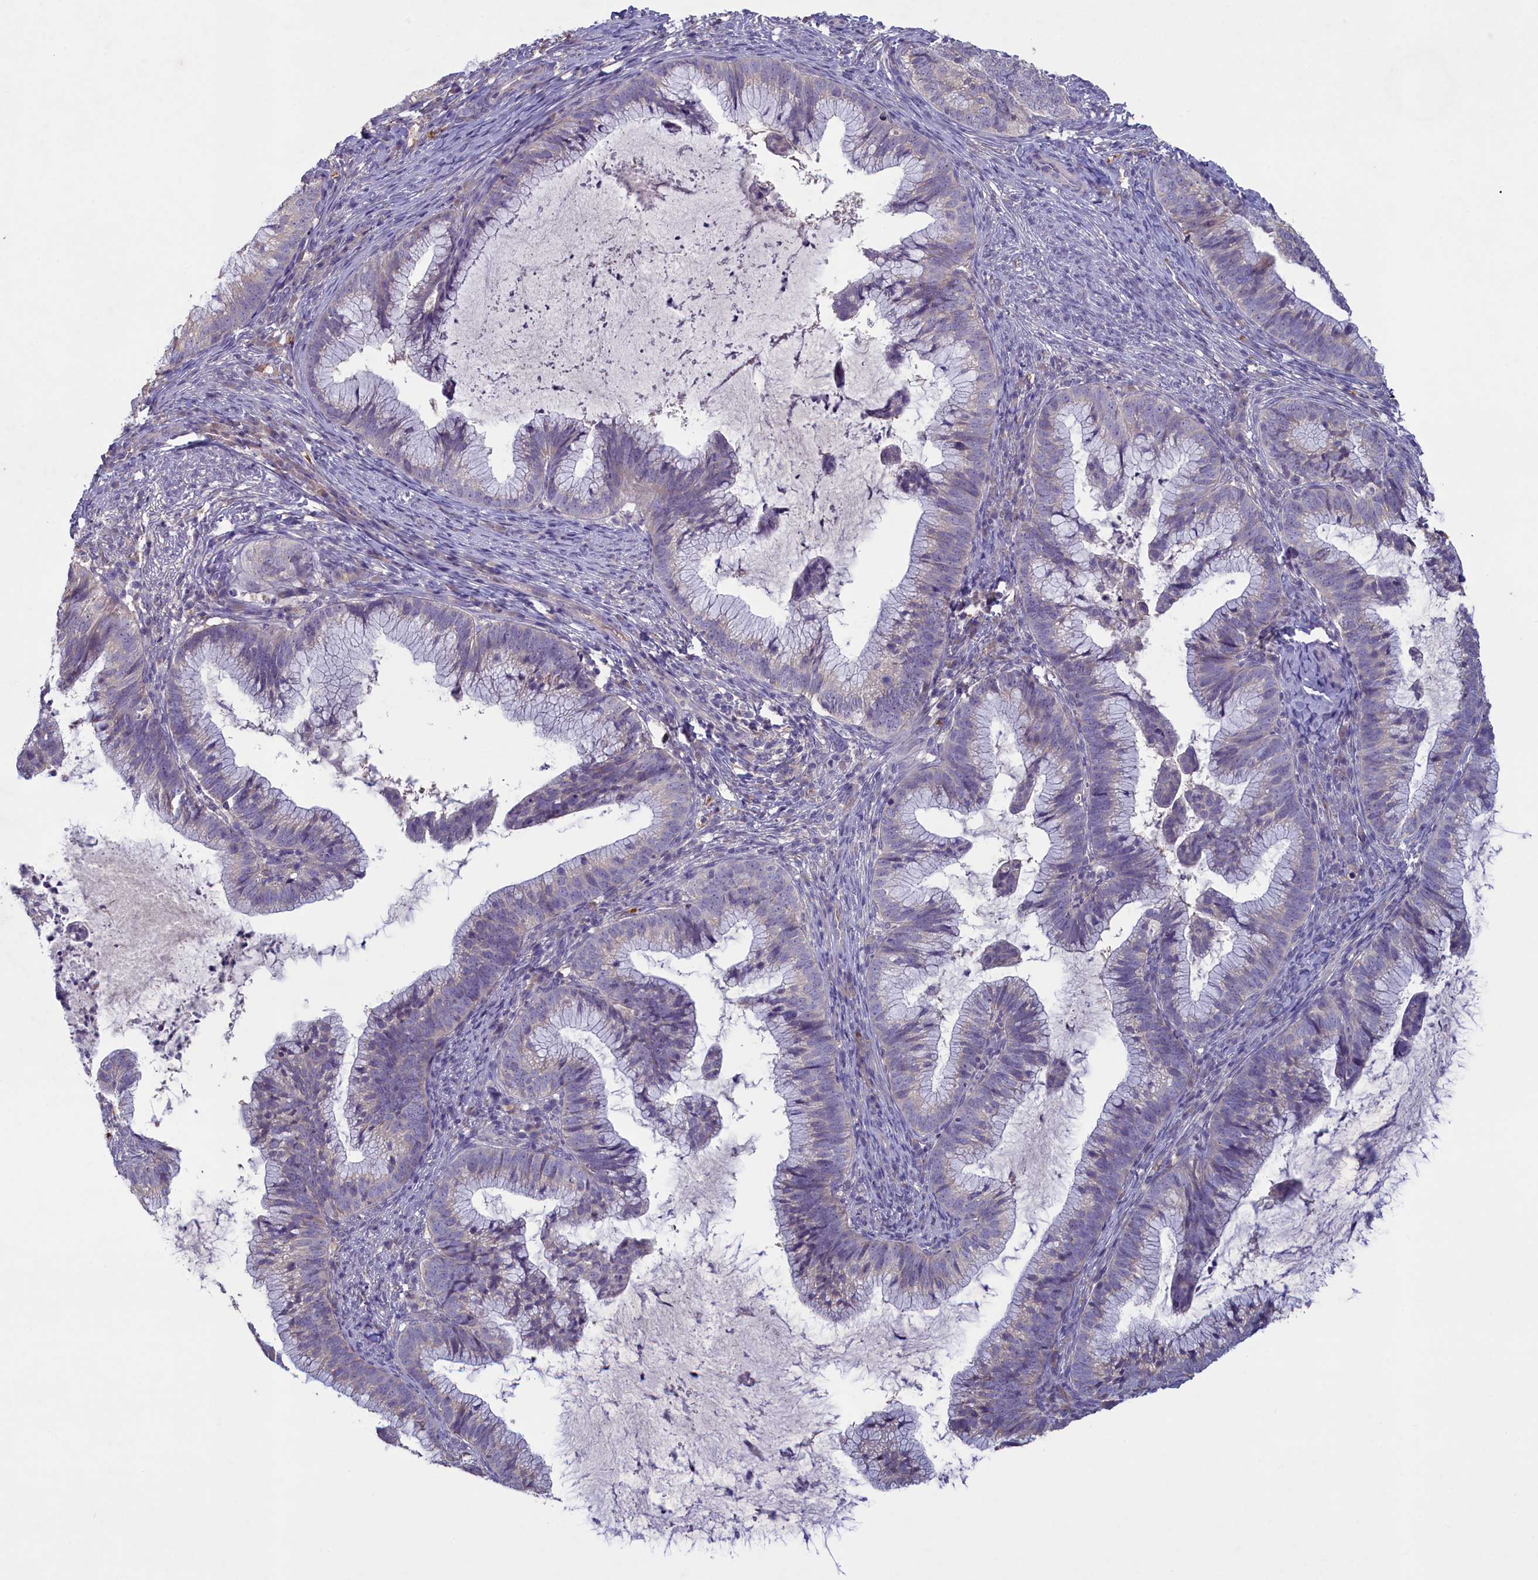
{"staining": {"intensity": "negative", "quantity": "none", "location": "none"}, "tissue": "cervical cancer", "cell_type": "Tumor cells", "image_type": "cancer", "snomed": [{"axis": "morphology", "description": "Adenocarcinoma, NOS"}, {"axis": "topography", "description": "Cervix"}], "caption": "High magnification brightfield microscopy of cervical cancer (adenocarcinoma) stained with DAB (brown) and counterstained with hematoxylin (blue): tumor cells show no significant expression.", "gene": "ATF7IP2", "patient": {"sex": "female", "age": 36}}